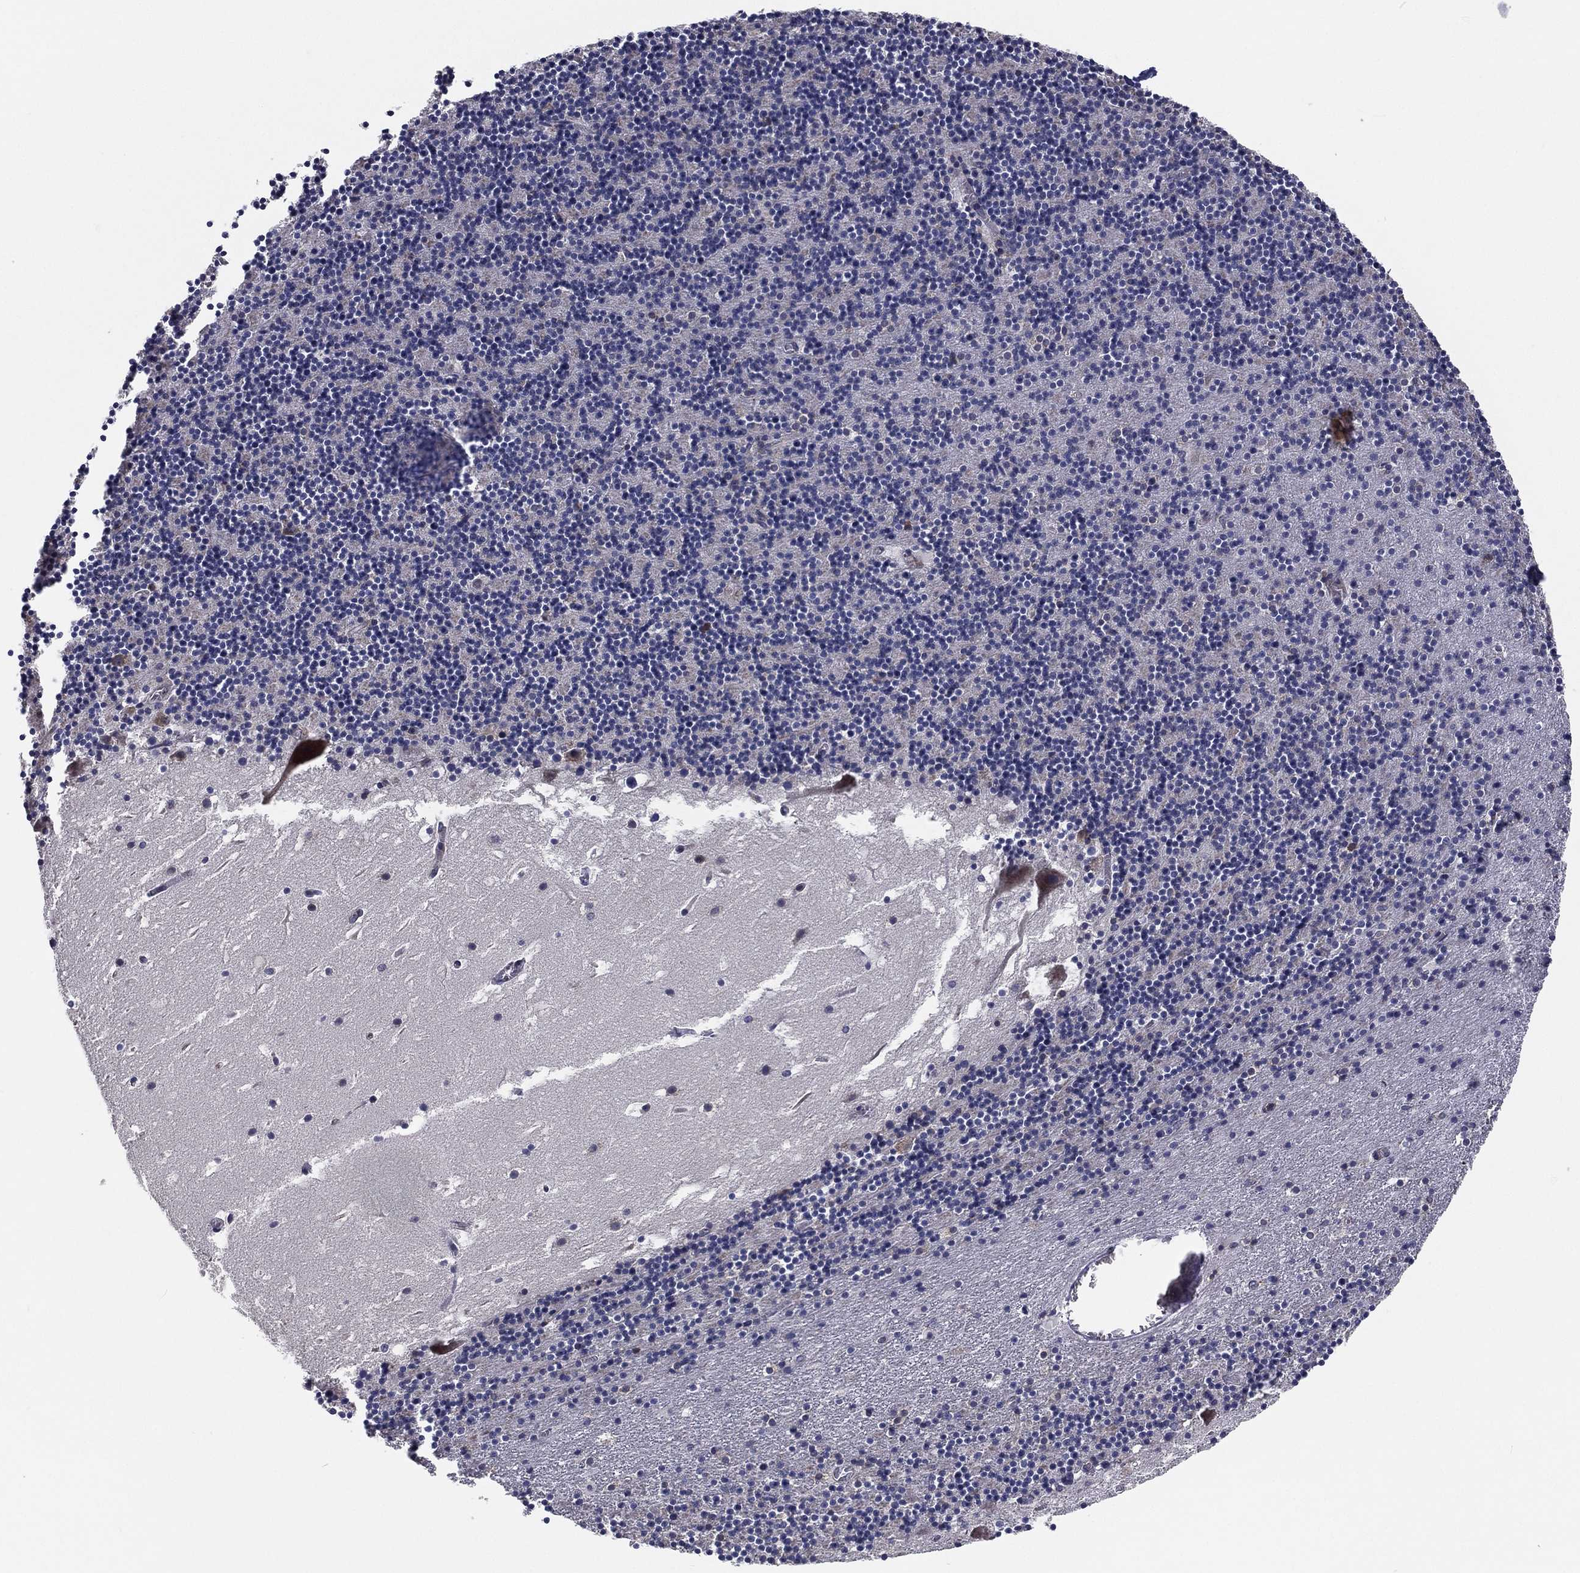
{"staining": {"intensity": "negative", "quantity": "none", "location": "none"}, "tissue": "cerebellum", "cell_type": "Cells in granular layer", "image_type": "normal", "snomed": [{"axis": "morphology", "description": "Normal tissue, NOS"}, {"axis": "topography", "description": "Cerebellum"}], "caption": "This is an IHC photomicrograph of benign cerebellum. There is no staining in cells in granular layer.", "gene": "EIF2B5", "patient": {"sex": "male", "age": 37}}